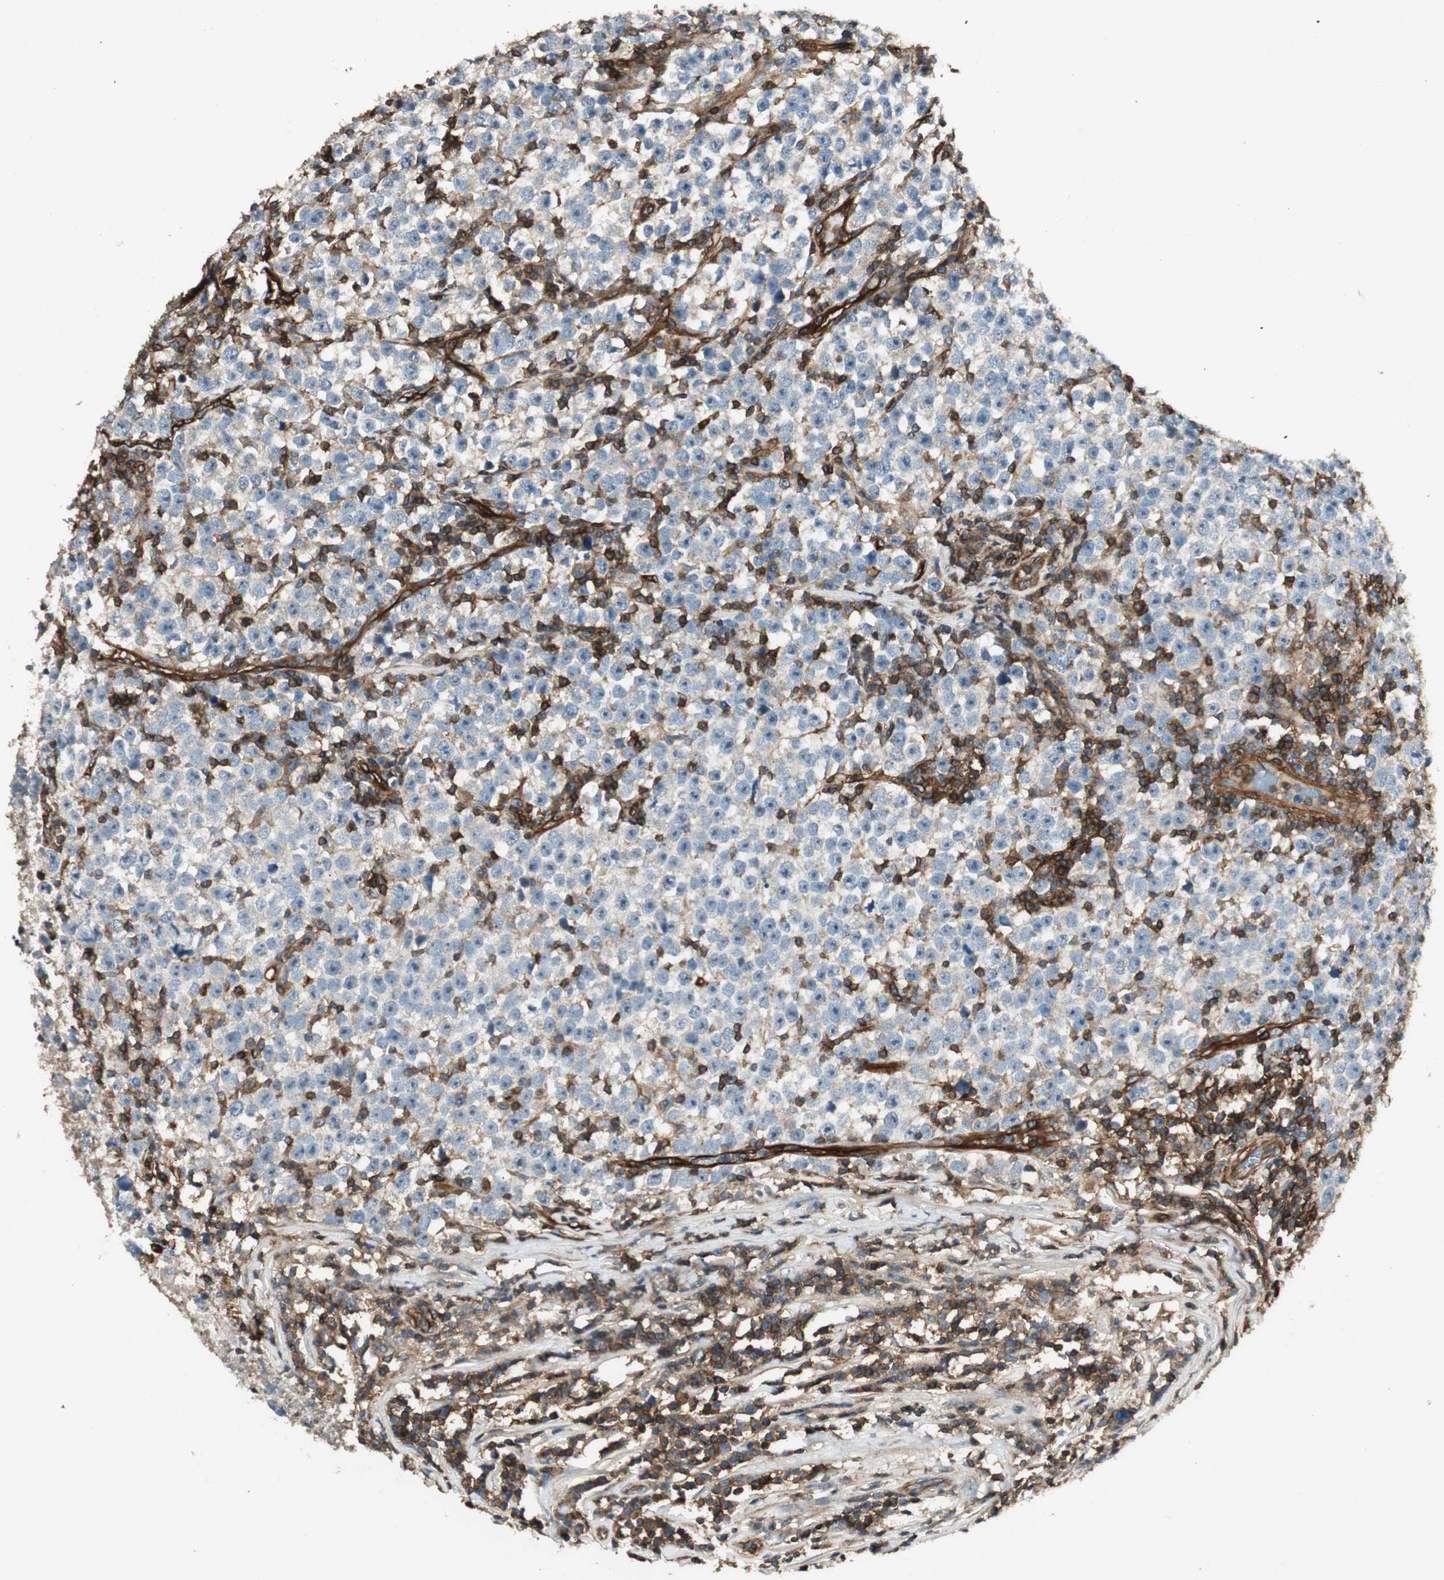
{"staining": {"intensity": "weak", "quantity": "<25%", "location": "cytoplasmic/membranous"}, "tissue": "testis cancer", "cell_type": "Tumor cells", "image_type": "cancer", "snomed": [{"axis": "morphology", "description": "Seminoma, NOS"}, {"axis": "topography", "description": "Testis"}], "caption": "Testis cancer was stained to show a protein in brown. There is no significant staining in tumor cells. (IHC, brightfield microscopy, high magnification).", "gene": "BTN3A3", "patient": {"sex": "male", "age": 43}}